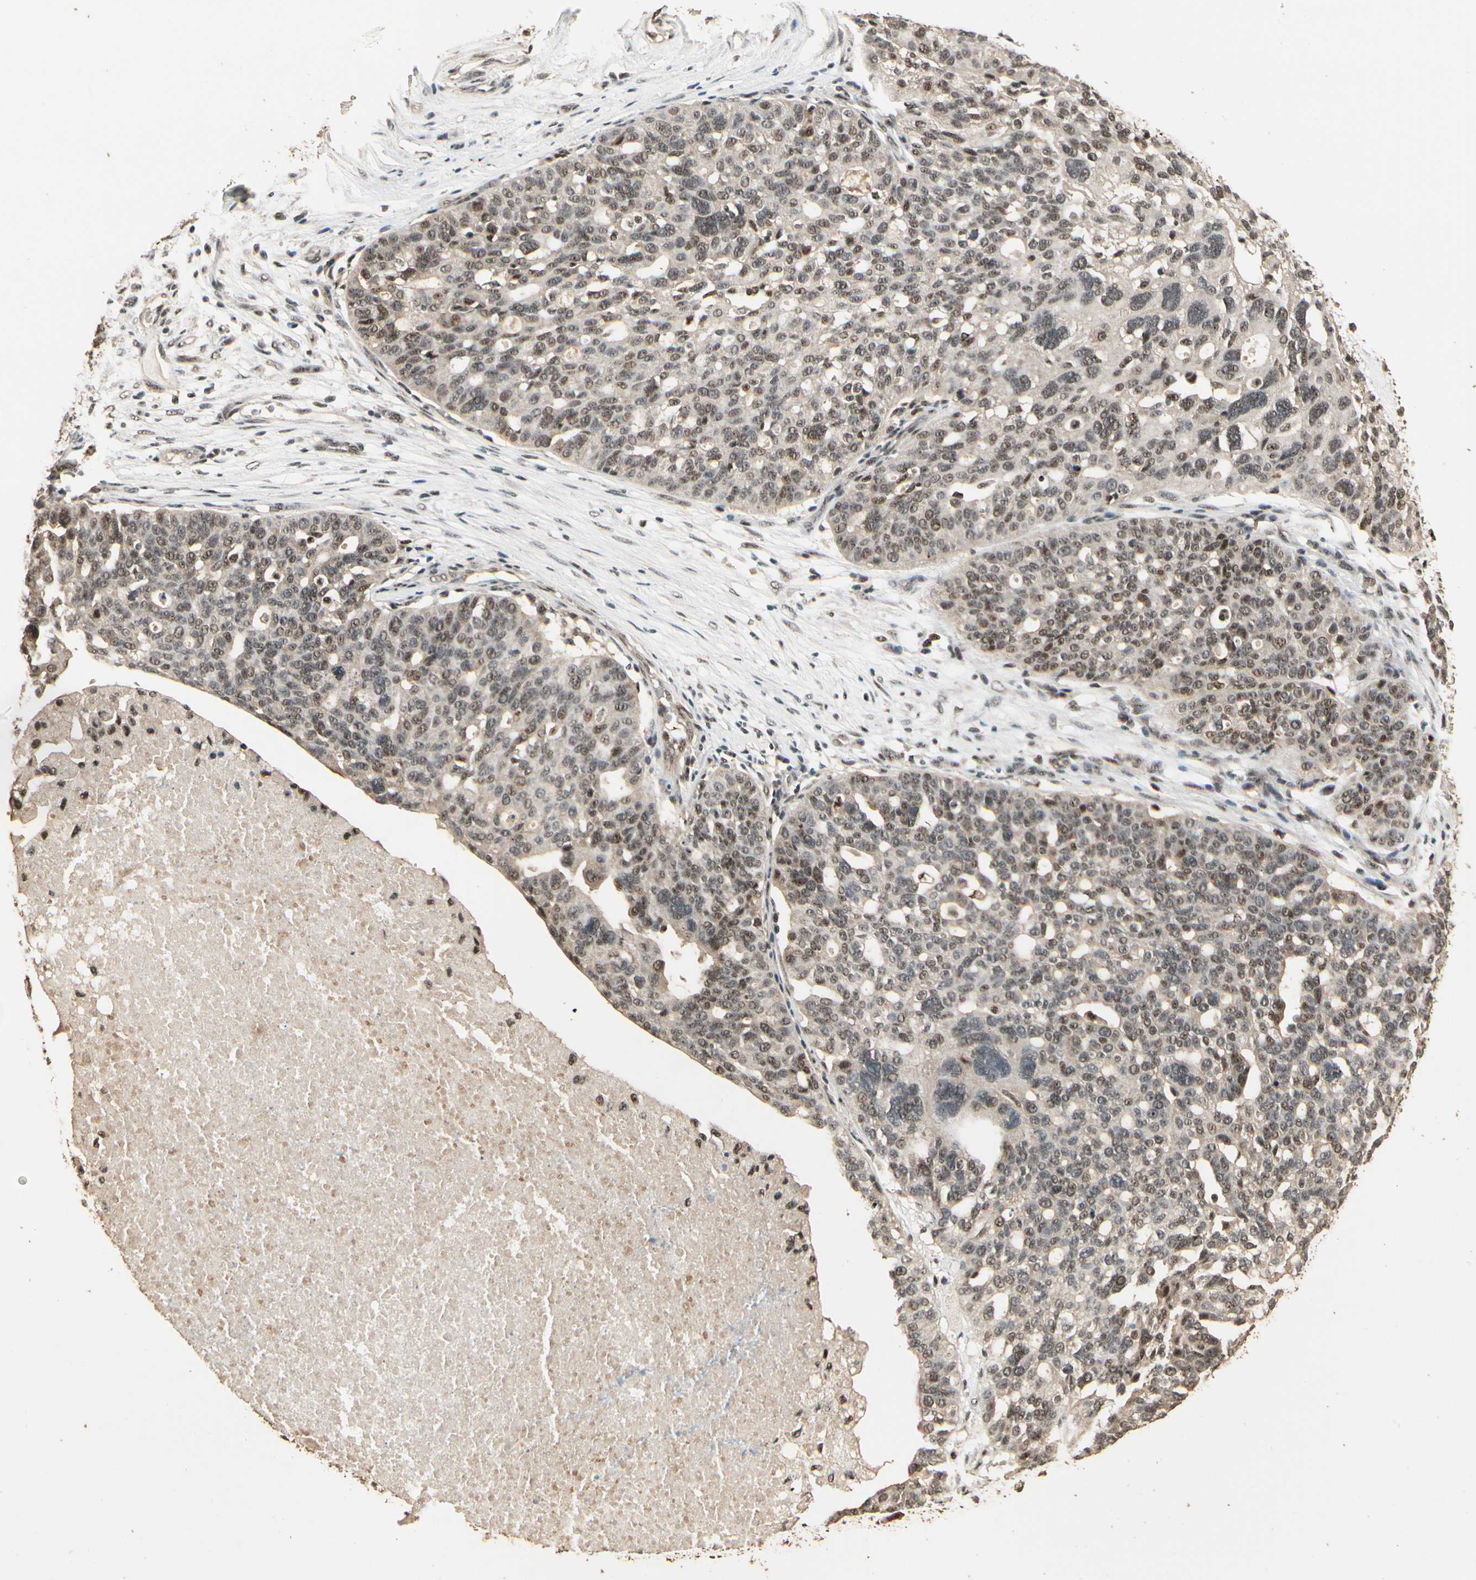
{"staining": {"intensity": "moderate", "quantity": ">75%", "location": "nuclear"}, "tissue": "ovarian cancer", "cell_type": "Tumor cells", "image_type": "cancer", "snomed": [{"axis": "morphology", "description": "Cystadenocarcinoma, serous, NOS"}, {"axis": "topography", "description": "Ovary"}], "caption": "Immunohistochemical staining of human ovarian cancer (serous cystadenocarcinoma) exhibits medium levels of moderate nuclear protein expression in about >75% of tumor cells. Ihc stains the protein in brown and the nuclei are stained blue.", "gene": "RBM25", "patient": {"sex": "female", "age": 59}}